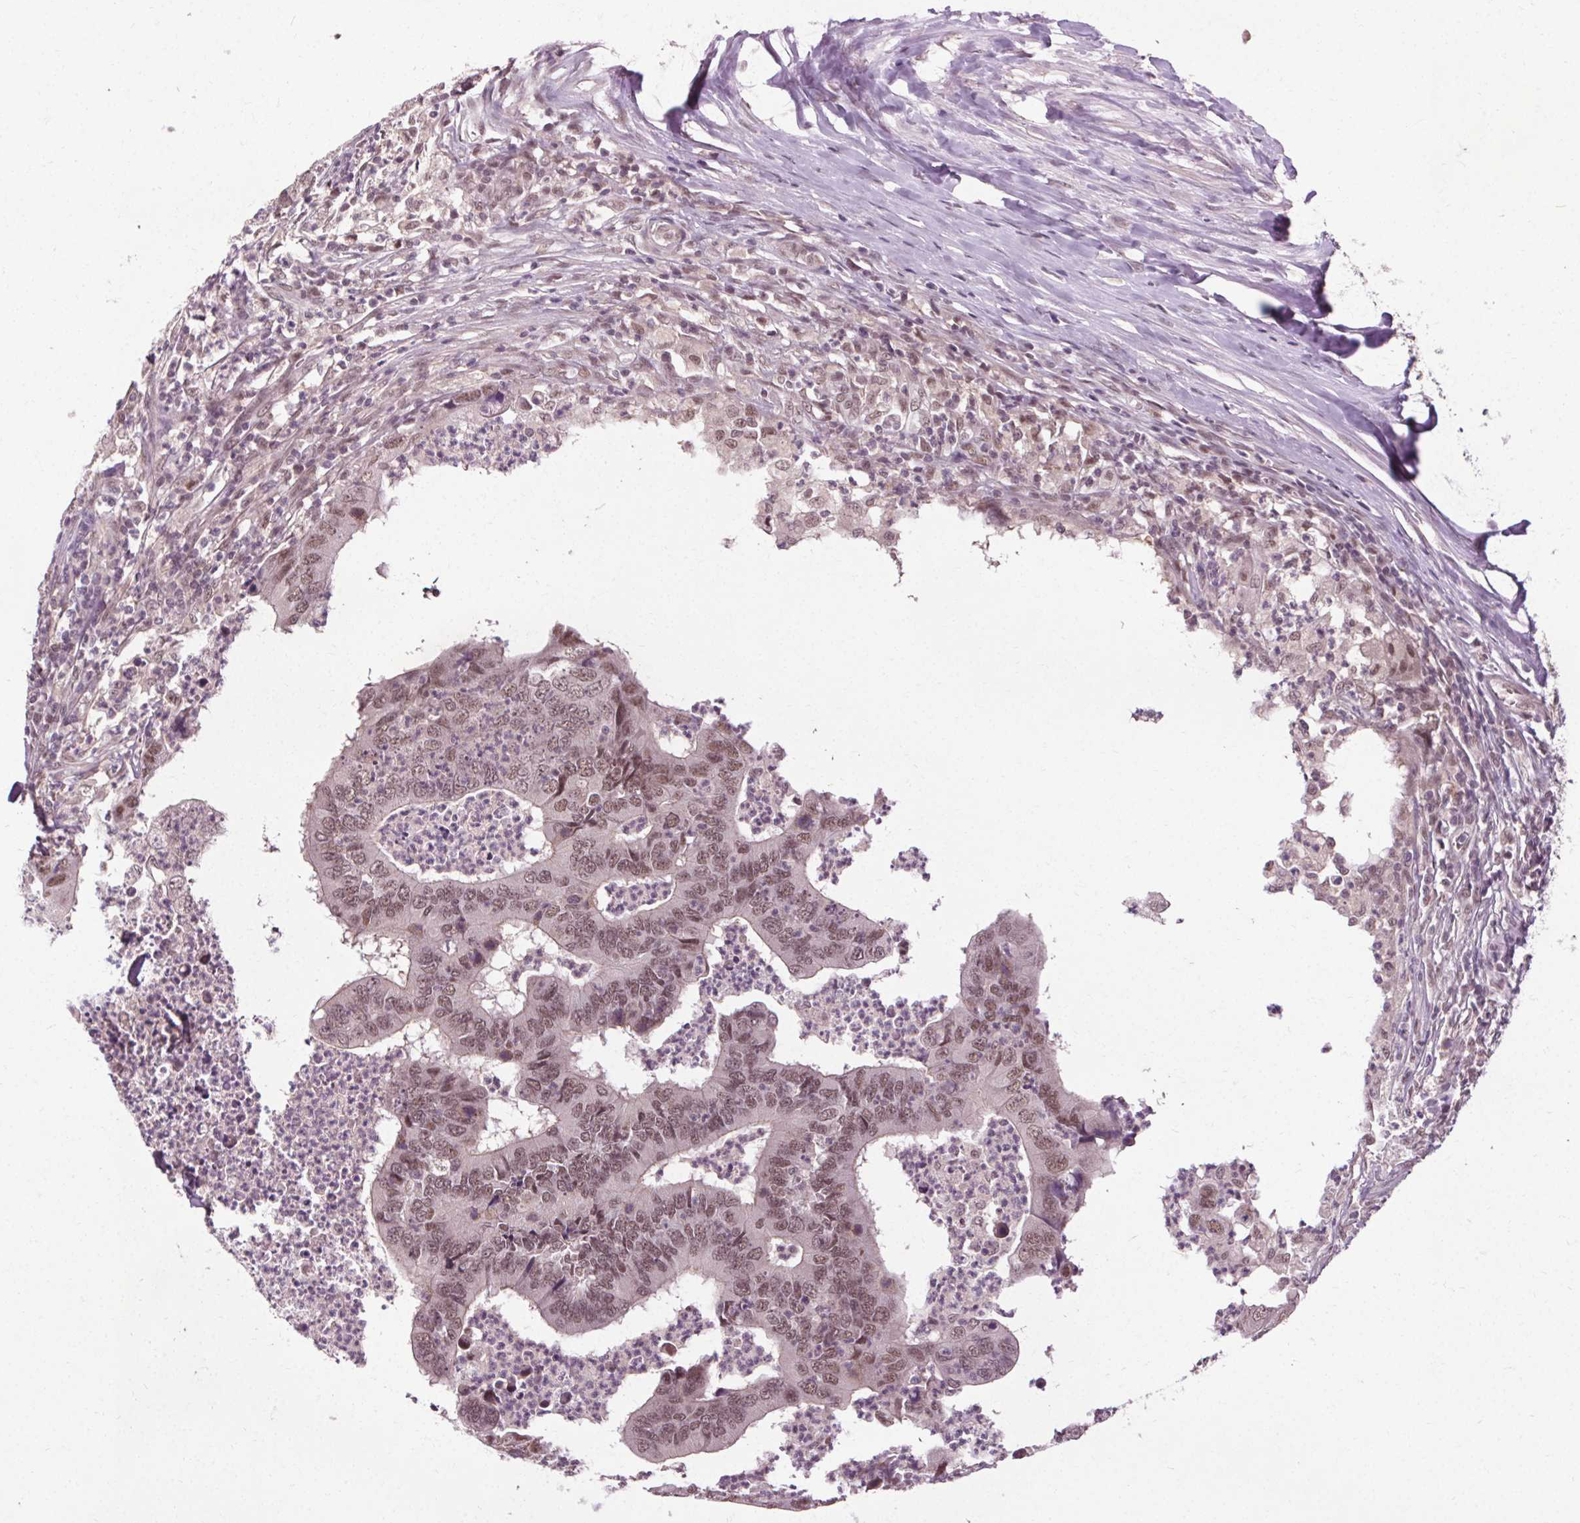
{"staining": {"intensity": "moderate", "quantity": ">75%", "location": "nuclear"}, "tissue": "colorectal cancer", "cell_type": "Tumor cells", "image_type": "cancer", "snomed": [{"axis": "morphology", "description": "Adenocarcinoma, NOS"}, {"axis": "topography", "description": "Colon"}], "caption": "Protein staining reveals moderate nuclear staining in about >75% of tumor cells in colorectal adenocarcinoma.", "gene": "MED6", "patient": {"sex": "female", "age": 67}}